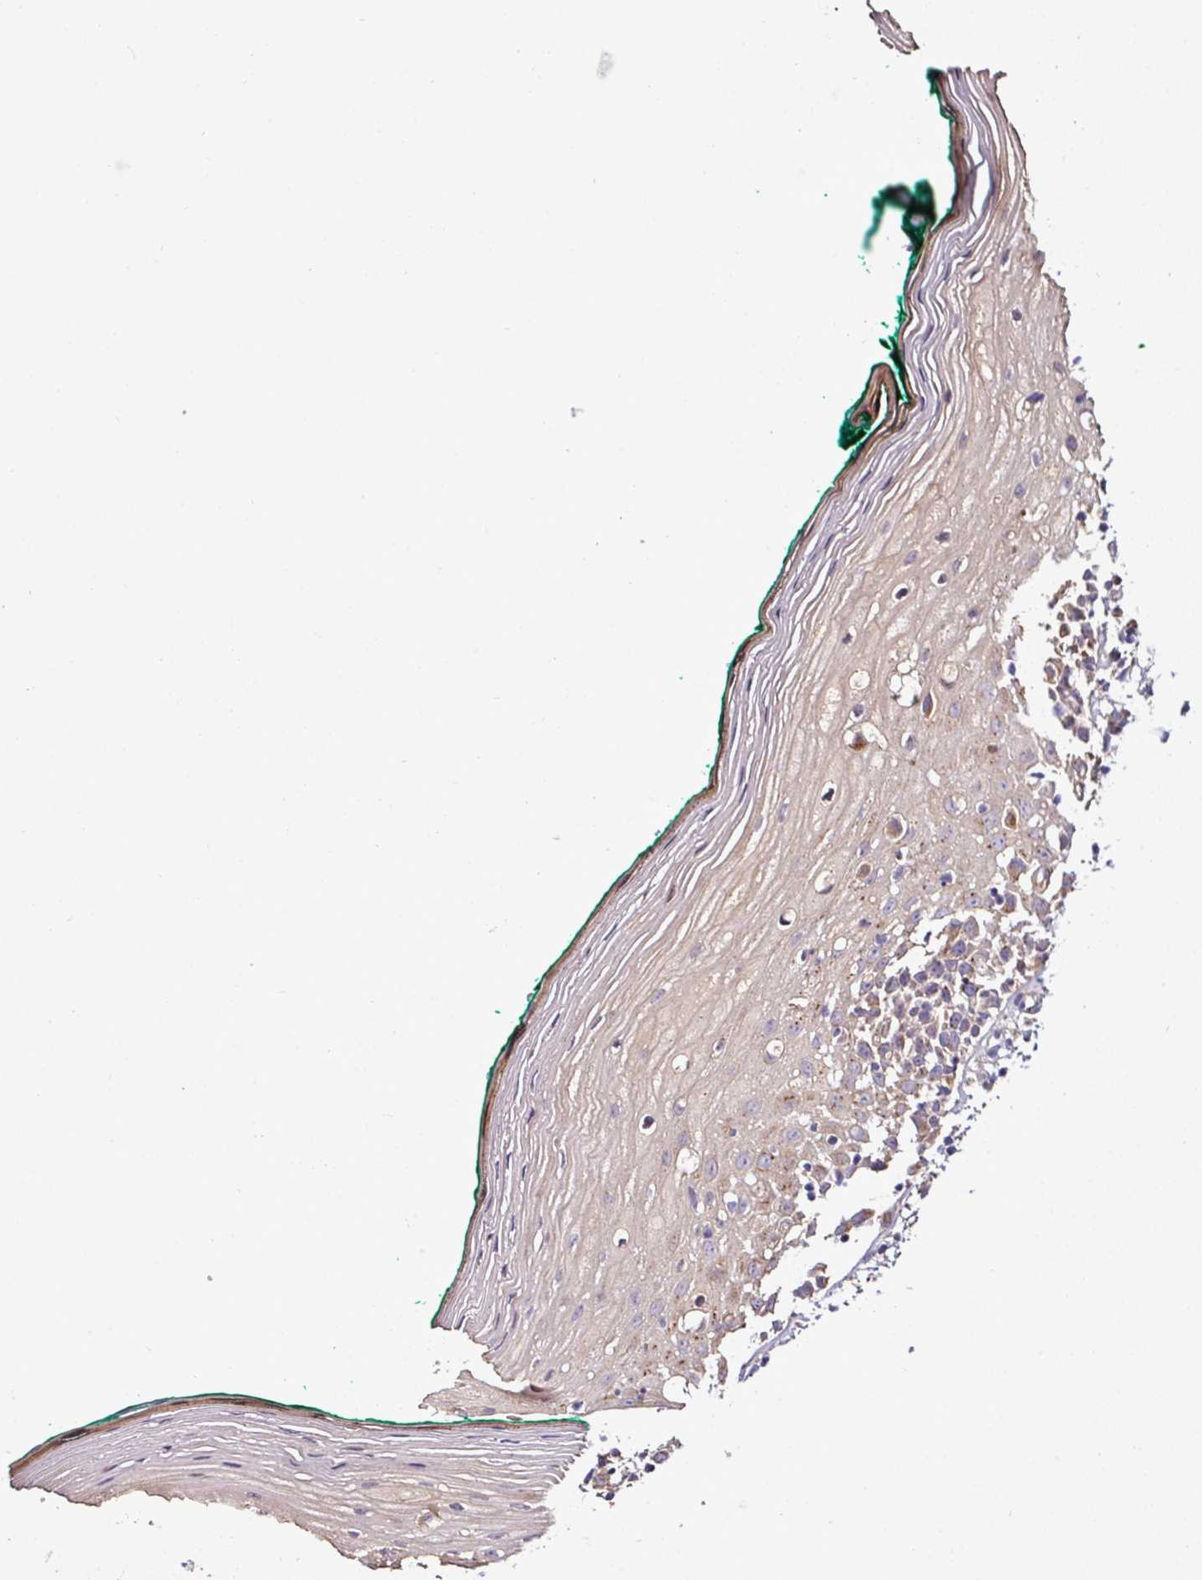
{"staining": {"intensity": "weak", "quantity": "25%-75%", "location": "cytoplasmic/membranous"}, "tissue": "oral mucosa", "cell_type": "Squamous epithelial cells", "image_type": "normal", "snomed": [{"axis": "morphology", "description": "Normal tissue, NOS"}, {"axis": "topography", "description": "Oral tissue"}], "caption": "IHC staining of benign oral mucosa, which exhibits low levels of weak cytoplasmic/membranous expression in about 25%-75% of squamous epithelial cells indicating weak cytoplasmic/membranous protein expression. The staining was performed using DAB (brown) for protein detection and nuclei were counterstained in hematoxylin (blue).", "gene": "CPD", "patient": {"sex": "female", "age": 83}}